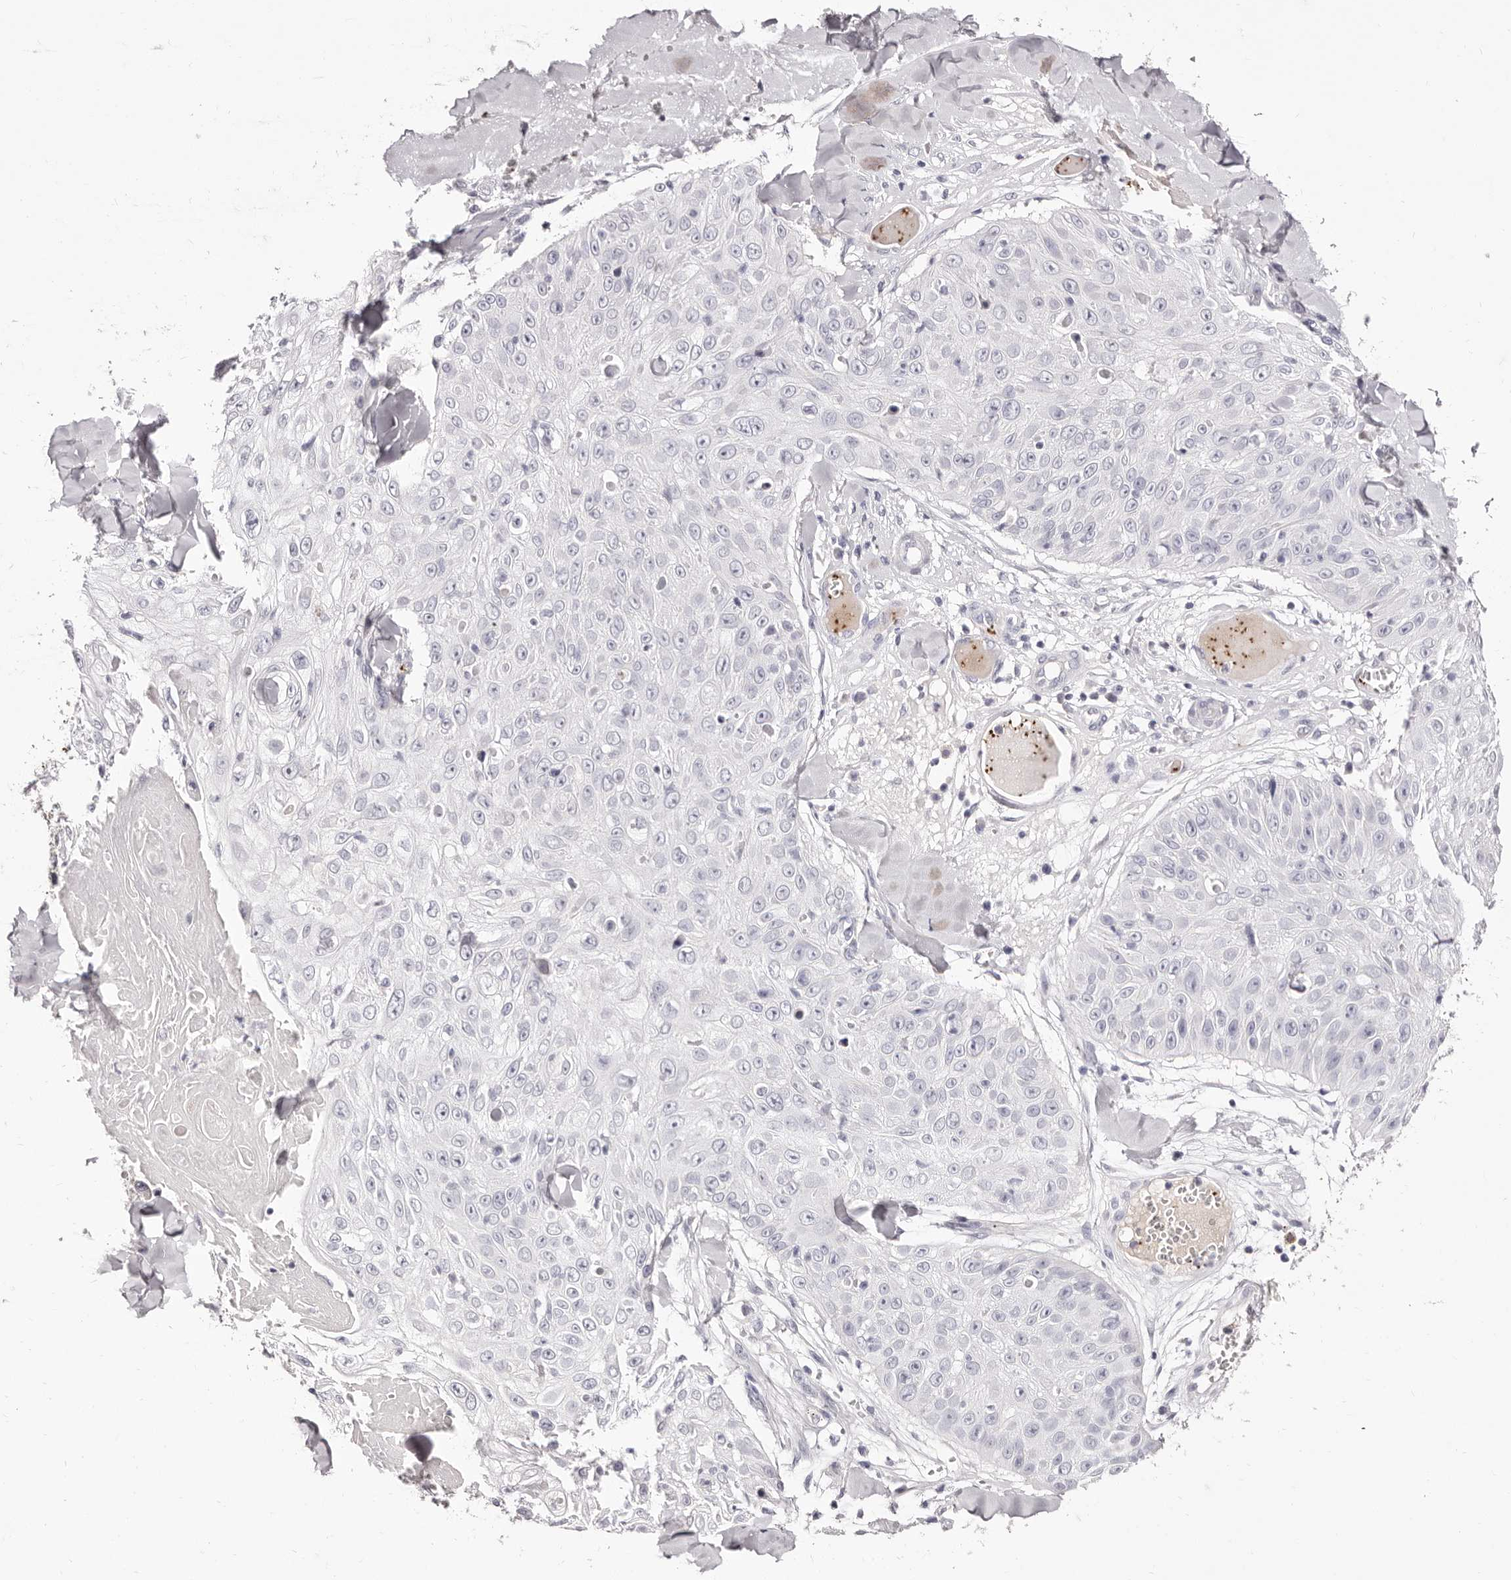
{"staining": {"intensity": "negative", "quantity": "none", "location": "none"}, "tissue": "skin cancer", "cell_type": "Tumor cells", "image_type": "cancer", "snomed": [{"axis": "morphology", "description": "Squamous cell carcinoma, NOS"}, {"axis": "topography", "description": "Skin"}], "caption": "Photomicrograph shows no significant protein expression in tumor cells of skin cancer.", "gene": "PF4", "patient": {"sex": "male", "age": 86}}